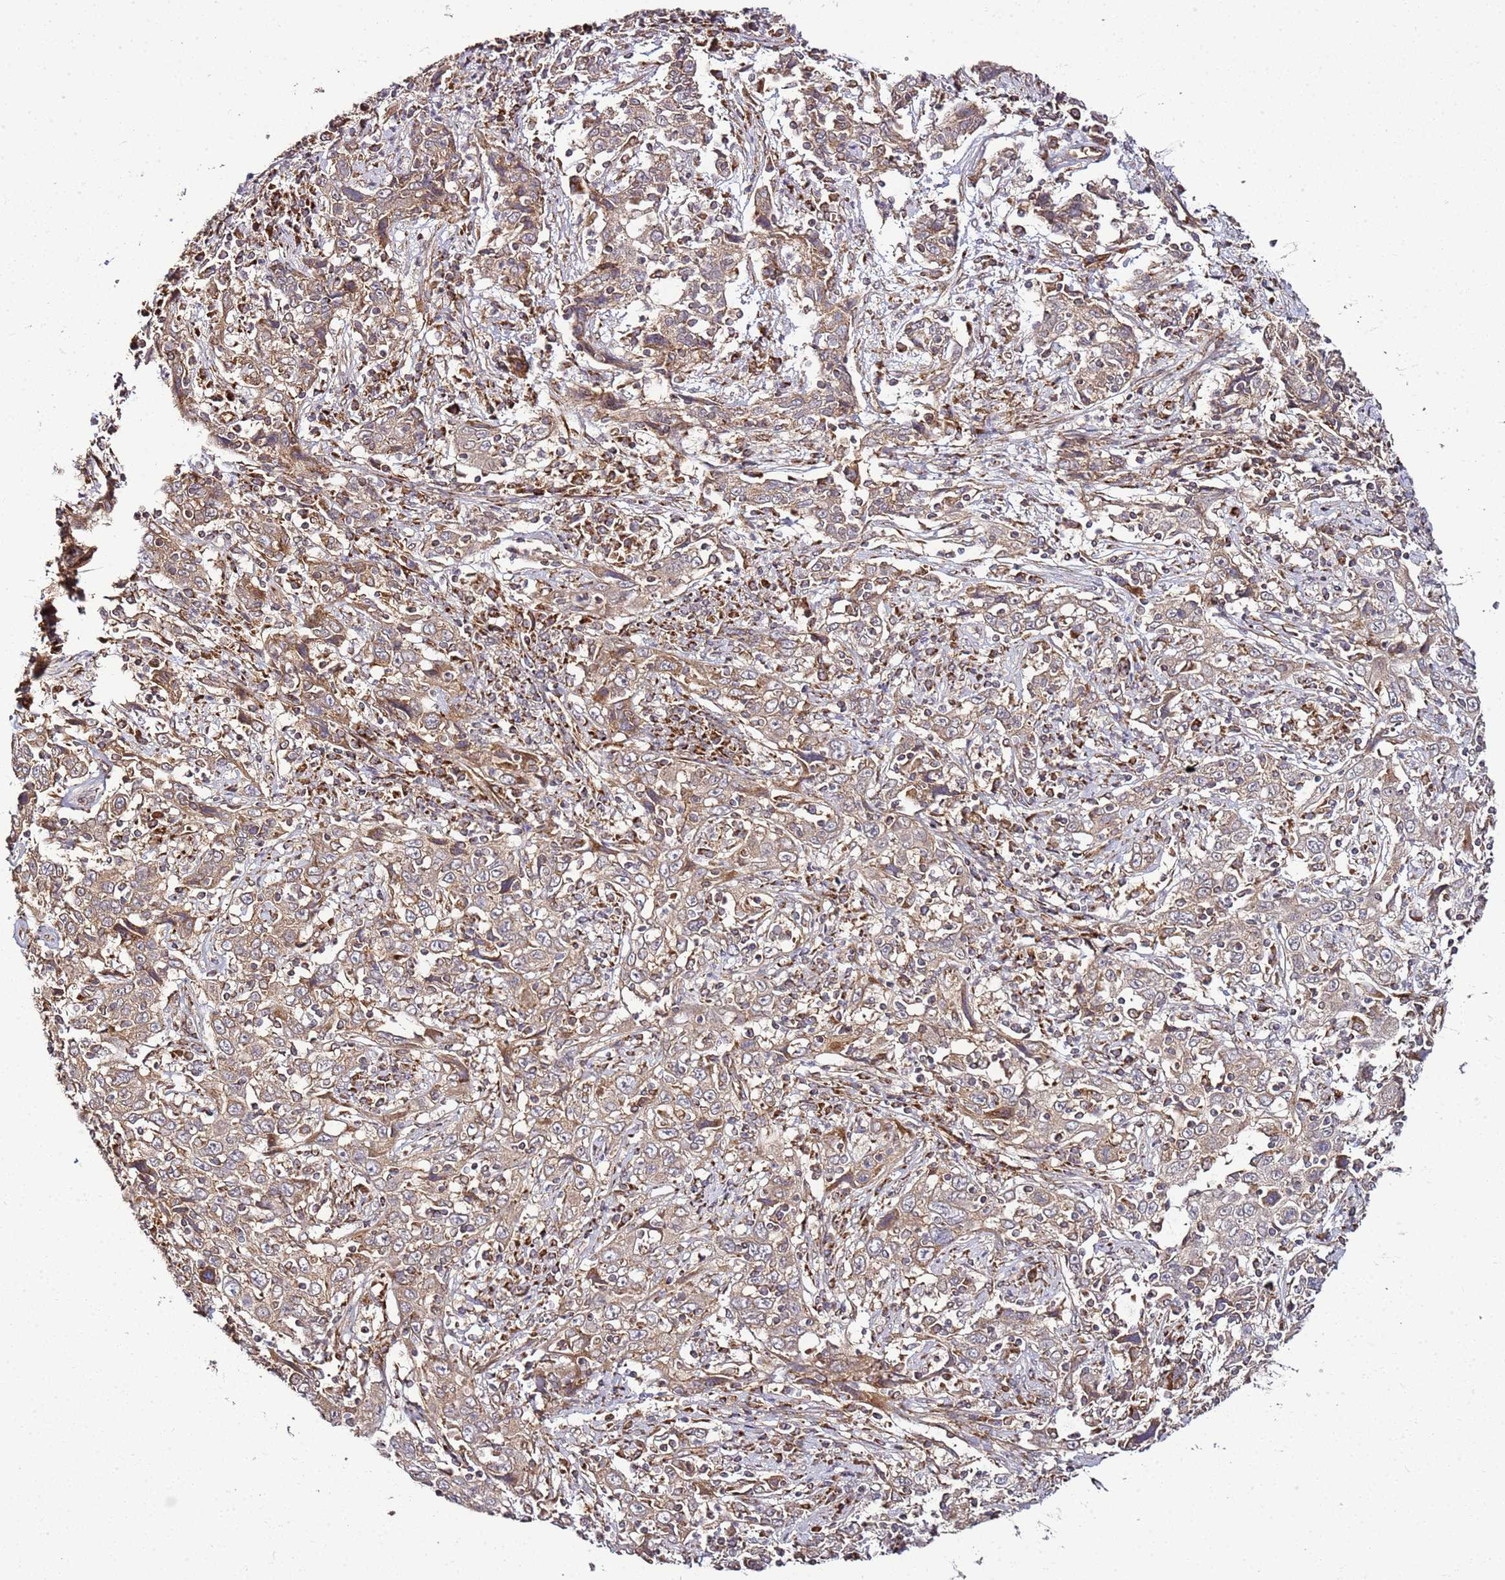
{"staining": {"intensity": "moderate", "quantity": ">75%", "location": "cytoplasmic/membranous"}, "tissue": "cervical cancer", "cell_type": "Tumor cells", "image_type": "cancer", "snomed": [{"axis": "morphology", "description": "Squamous cell carcinoma, NOS"}, {"axis": "topography", "description": "Cervix"}], "caption": "Immunohistochemistry (IHC) histopathology image of human cervical cancer (squamous cell carcinoma) stained for a protein (brown), which shows medium levels of moderate cytoplasmic/membranous positivity in about >75% of tumor cells.", "gene": "TM2D2", "patient": {"sex": "female", "age": 46}}